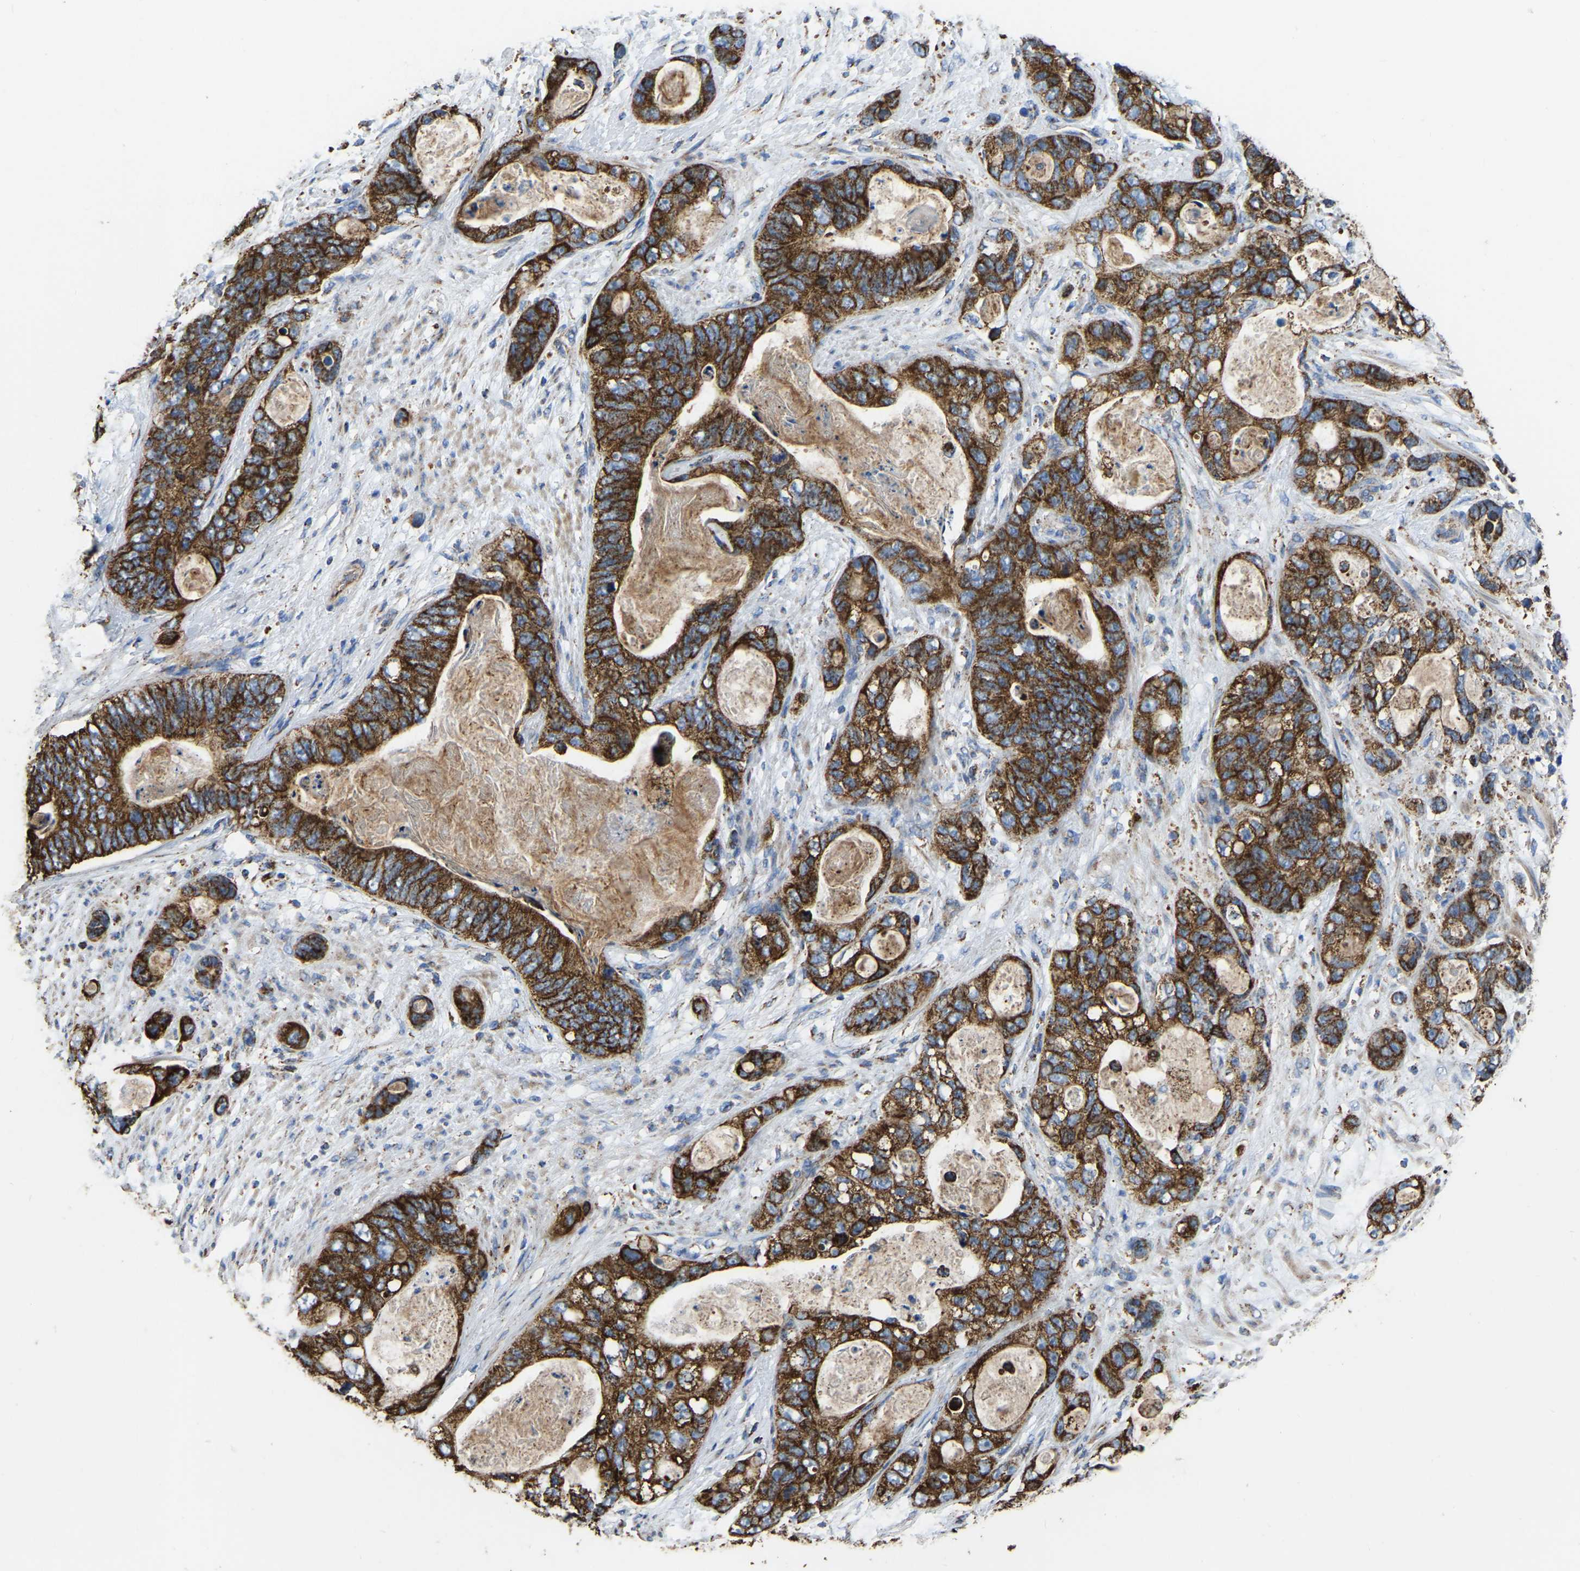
{"staining": {"intensity": "strong", "quantity": ">75%", "location": "cytoplasmic/membranous"}, "tissue": "stomach cancer", "cell_type": "Tumor cells", "image_type": "cancer", "snomed": [{"axis": "morphology", "description": "Normal tissue, NOS"}, {"axis": "morphology", "description": "Adenocarcinoma, NOS"}, {"axis": "topography", "description": "Stomach"}], "caption": "Tumor cells exhibit strong cytoplasmic/membranous expression in approximately >75% of cells in stomach cancer. Using DAB (3,3'-diaminobenzidine) (brown) and hematoxylin (blue) stains, captured at high magnification using brightfield microscopy.", "gene": "ETFA", "patient": {"sex": "female", "age": 89}}